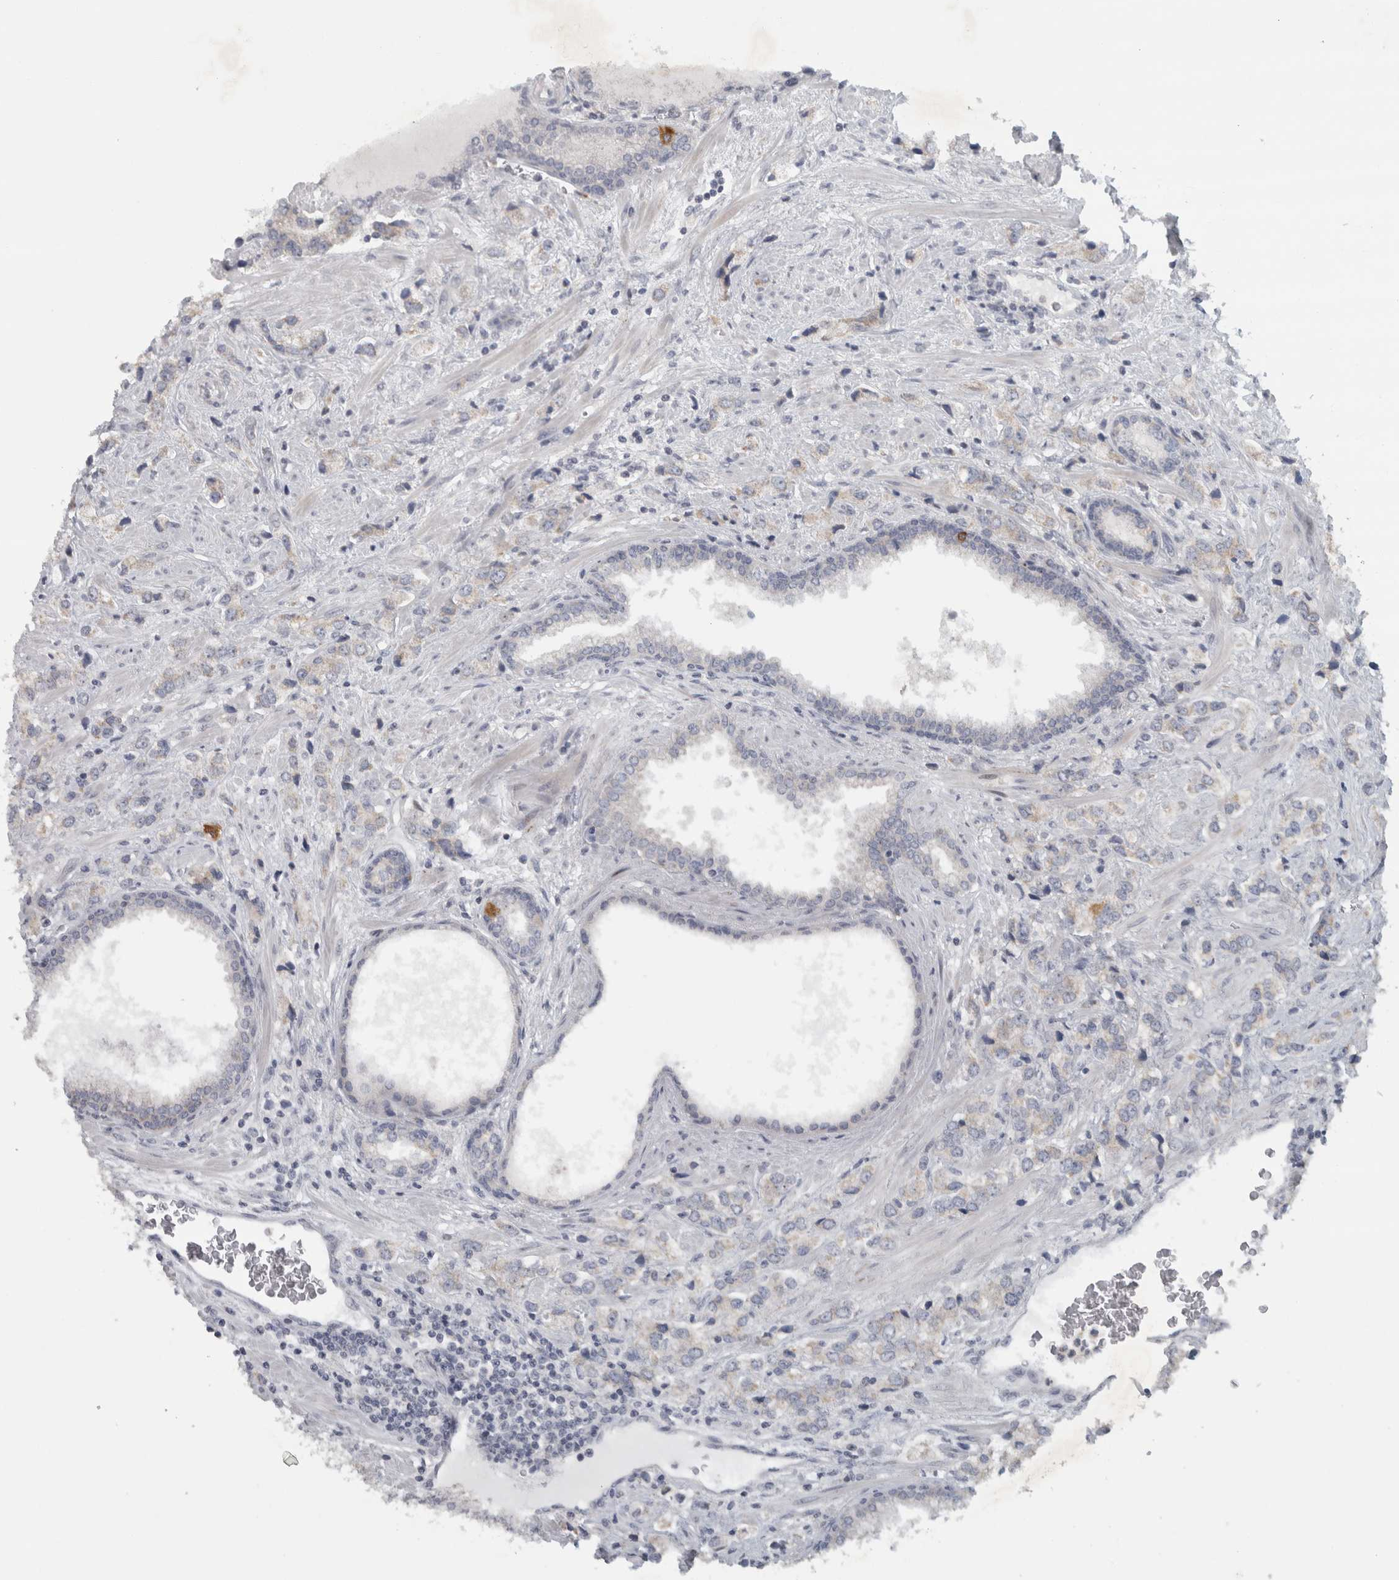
{"staining": {"intensity": "negative", "quantity": "none", "location": "none"}, "tissue": "prostate cancer", "cell_type": "Tumor cells", "image_type": "cancer", "snomed": [{"axis": "morphology", "description": "Adenocarcinoma, High grade"}, {"axis": "topography", "description": "Prostate"}], "caption": "Immunohistochemistry (IHC) micrograph of human prostate cancer (adenocarcinoma (high-grade)) stained for a protein (brown), which exhibits no positivity in tumor cells.", "gene": "PTPRN2", "patient": {"sex": "male", "age": 66}}